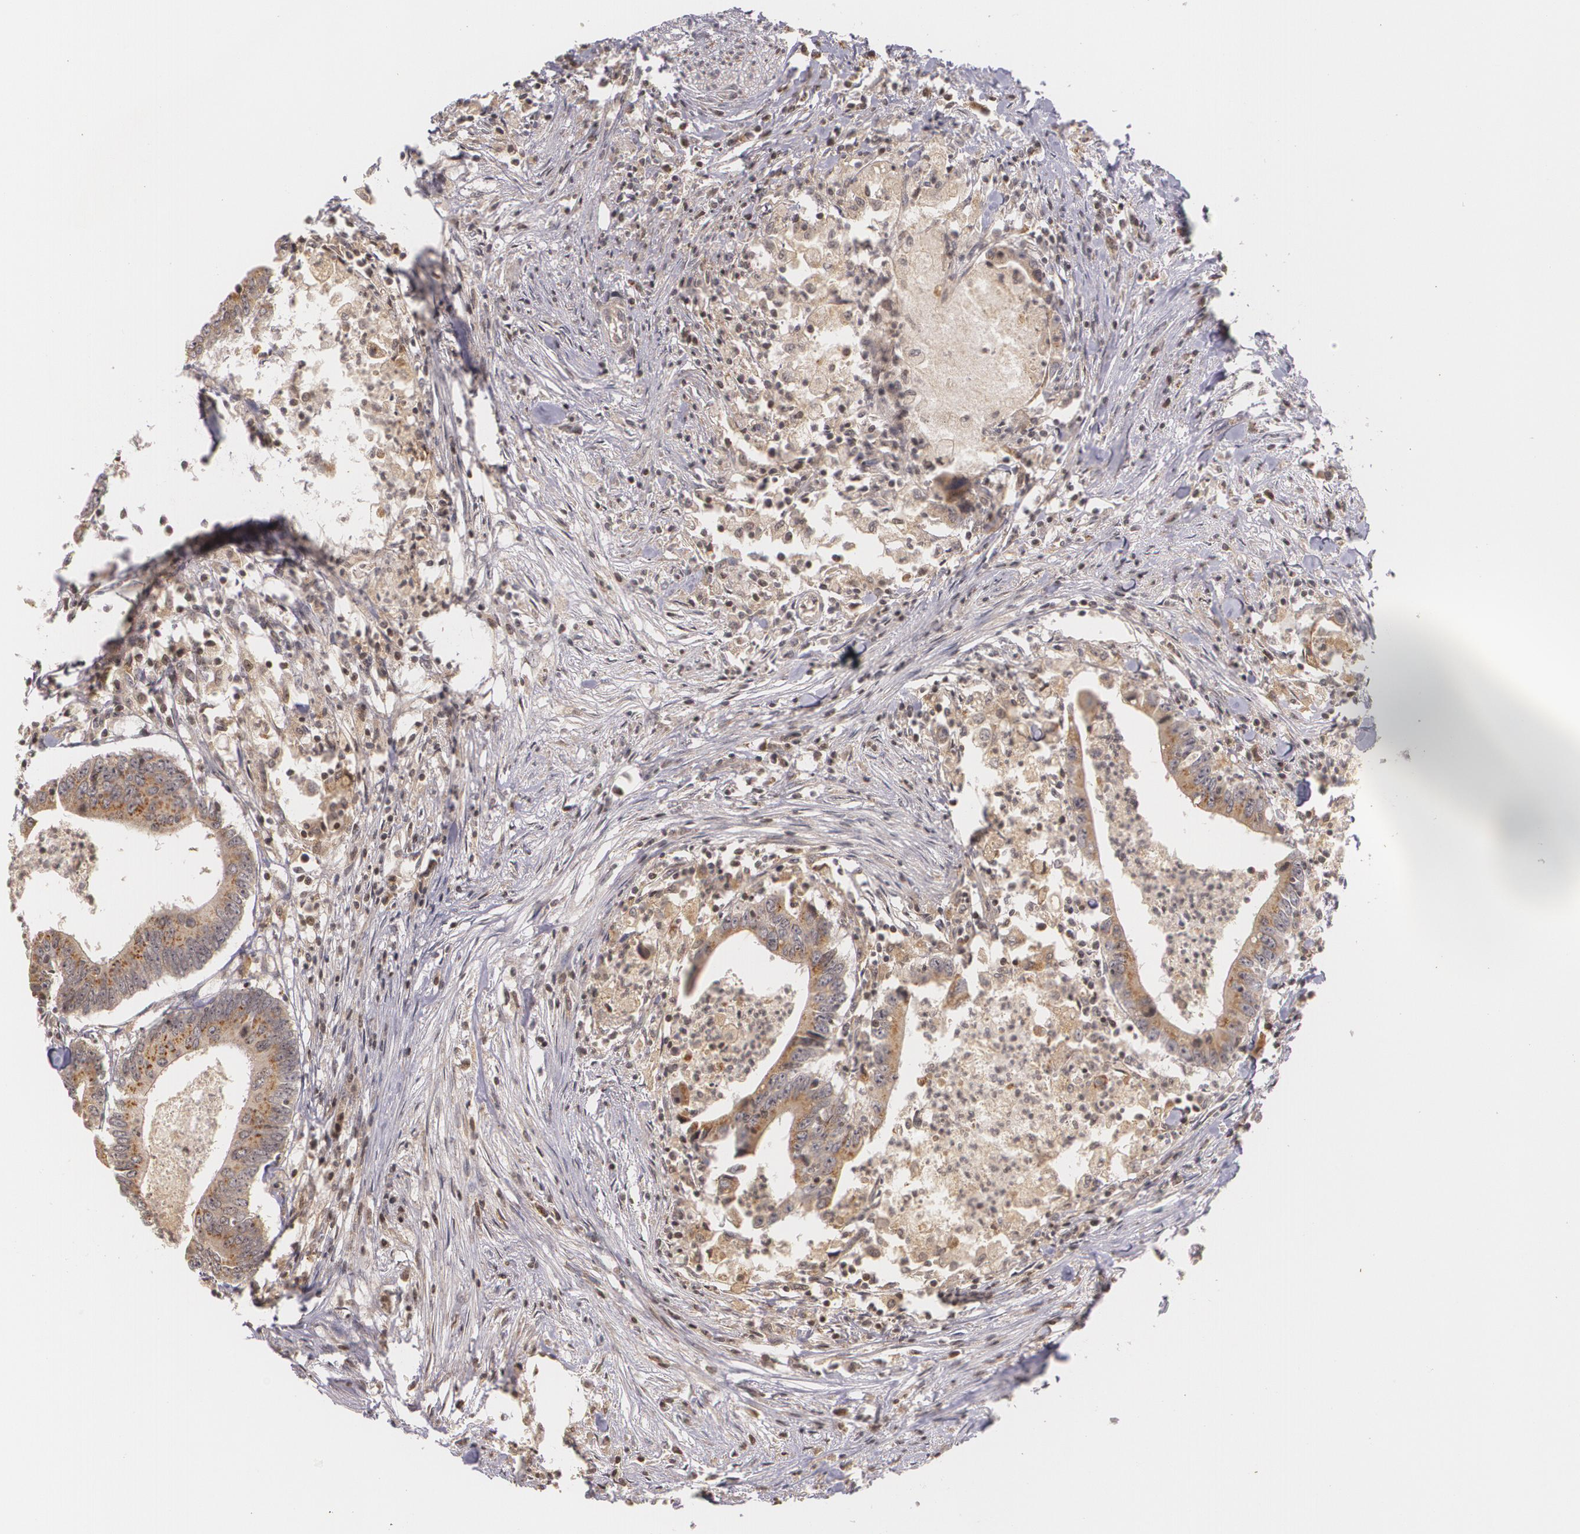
{"staining": {"intensity": "weak", "quantity": ">75%", "location": "cytoplasmic/membranous"}, "tissue": "colorectal cancer", "cell_type": "Tumor cells", "image_type": "cancer", "snomed": [{"axis": "morphology", "description": "Adenocarcinoma, NOS"}, {"axis": "topography", "description": "Colon"}], "caption": "Tumor cells show low levels of weak cytoplasmic/membranous positivity in about >75% of cells in human adenocarcinoma (colorectal). Using DAB (brown) and hematoxylin (blue) stains, captured at high magnification using brightfield microscopy.", "gene": "VAV3", "patient": {"sex": "male", "age": 55}}